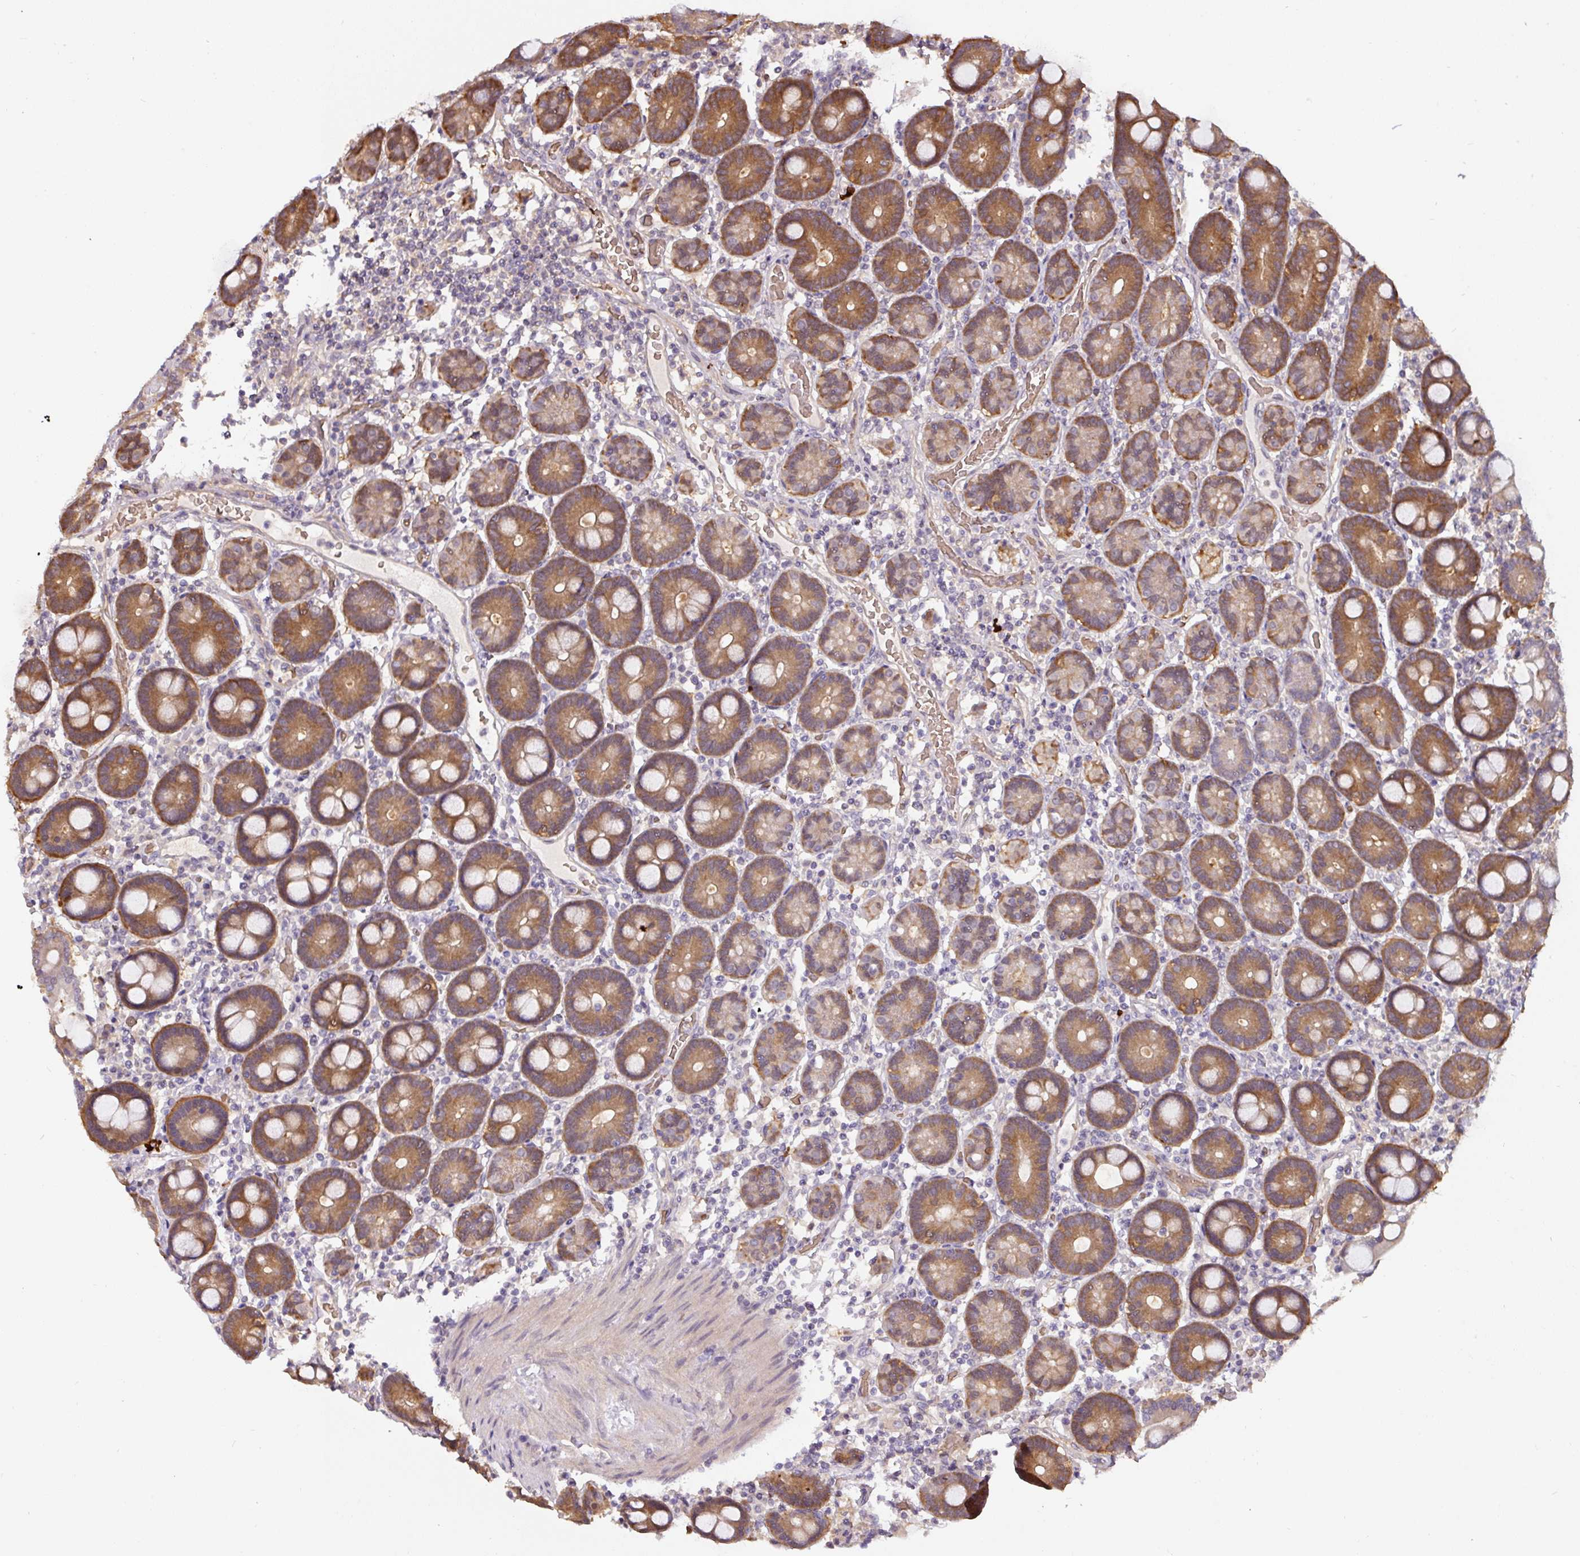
{"staining": {"intensity": "strong", "quantity": ">75%", "location": "cytoplasmic/membranous"}, "tissue": "duodenum", "cell_type": "Glandular cells", "image_type": "normal", "snomed": [{"axis": "morphology", "description": "Normal tissue, NOS"}, {"axis": "topography", "description": "Duodenum"}], "caption": "Immunohistochemistry (DAB) staining of normal human duodenum exhibits strong cytoplasmic/membranous protein positivity in about >75% of glandular cells.", "gene": "ST13", "patient": {"sex": "male", "age": 55}}